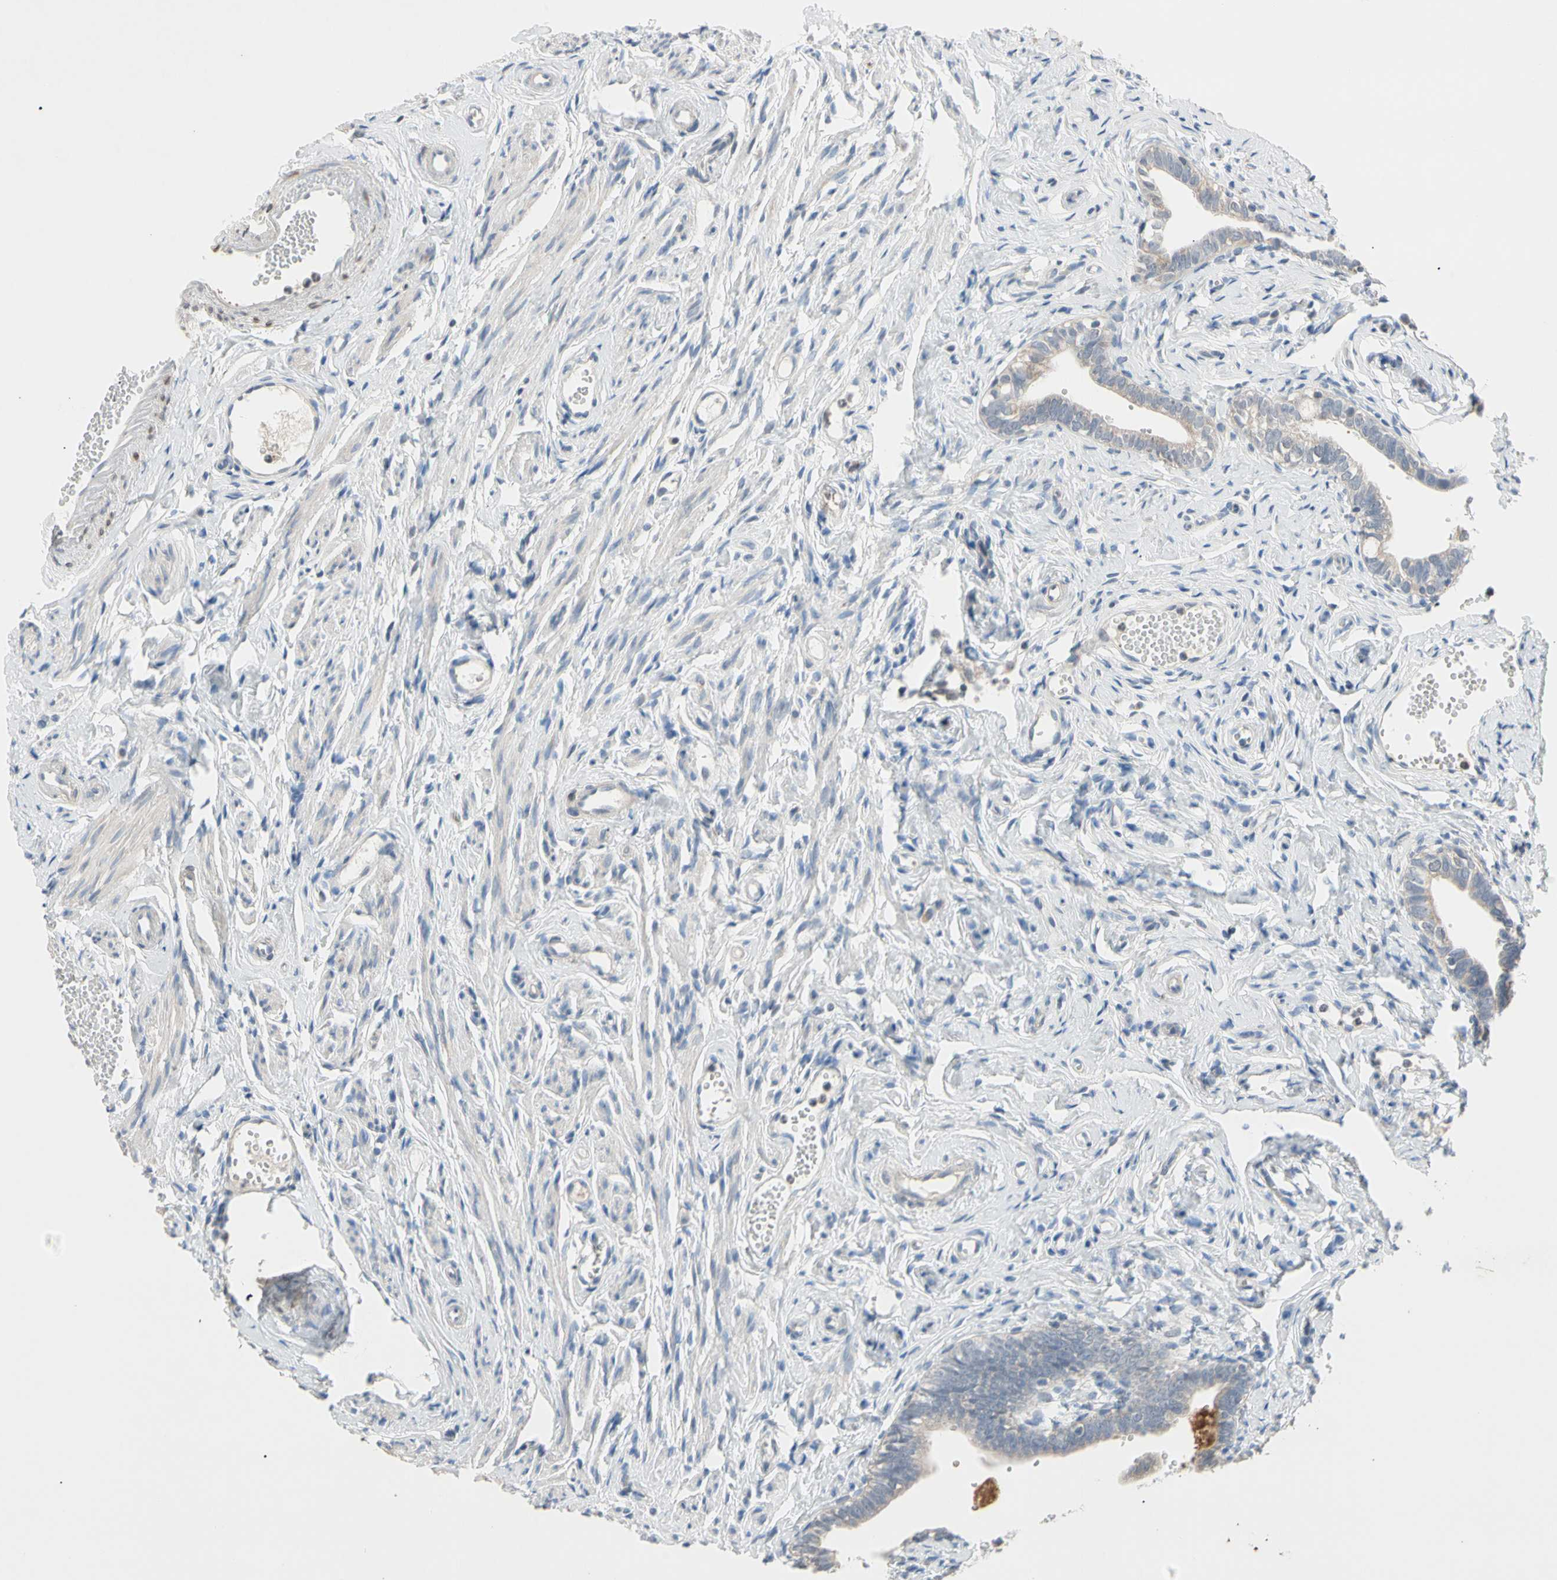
{"staining": {"intensity": "weak", "quantity": ">75%", "location": "cytoplasmic/membranous"}, "tissue": "fallopian tube", "cell_type": "Glandular cells", "image_type": "normal", "snomed": [{"axis": "morphology", "description": "Normal tissue, NOS"}, {"axis": "topography", "description": "Fallopian tube"}], "caption": "Immunohistochemical staining of normal fallopian tube reveals weak cytoplasmic/membranous protein expression in approximately >75% of glandular cells.", "gene": "MARK1", "patient": {"sex": "female", "age": 71}}